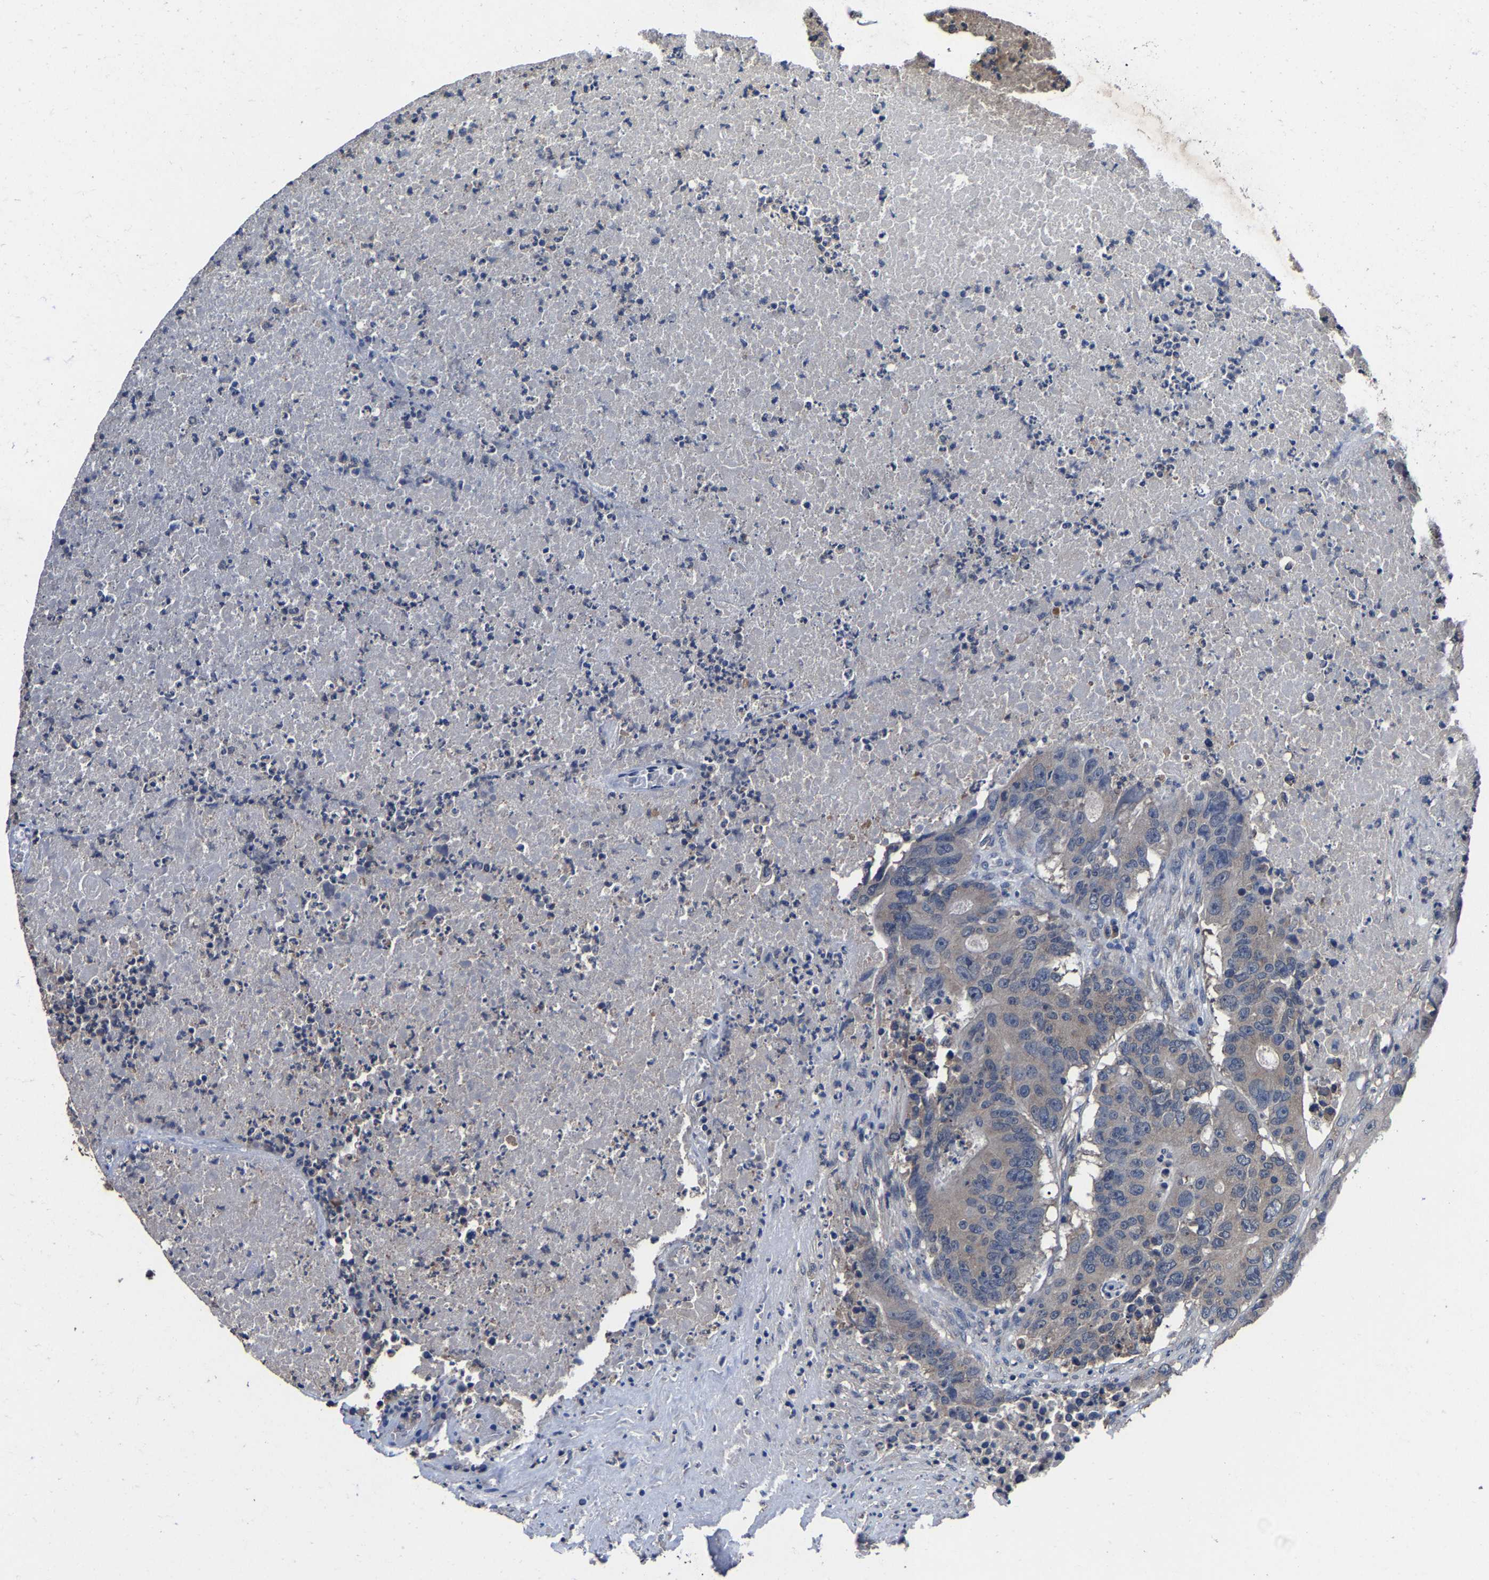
{"staining": {"intensity": "negative", "quantity": "none", "location": "none"}, "tissue": "colorectal cancer", "cell_type": "Tumor cells", "image_type": "cancer", "snomed": [{"axis": "morphology", "description": "Adenocarcinoma, NOS"}, {"axis": "topography", "description": "Colon"}], "caption": "High power microscopy image of an IHC image of colorectal adenocarcinoma, revealing no significant expression in tumor cells.", "gene": "EBAG9", "patient": {"sex": "male", "age": 87}}